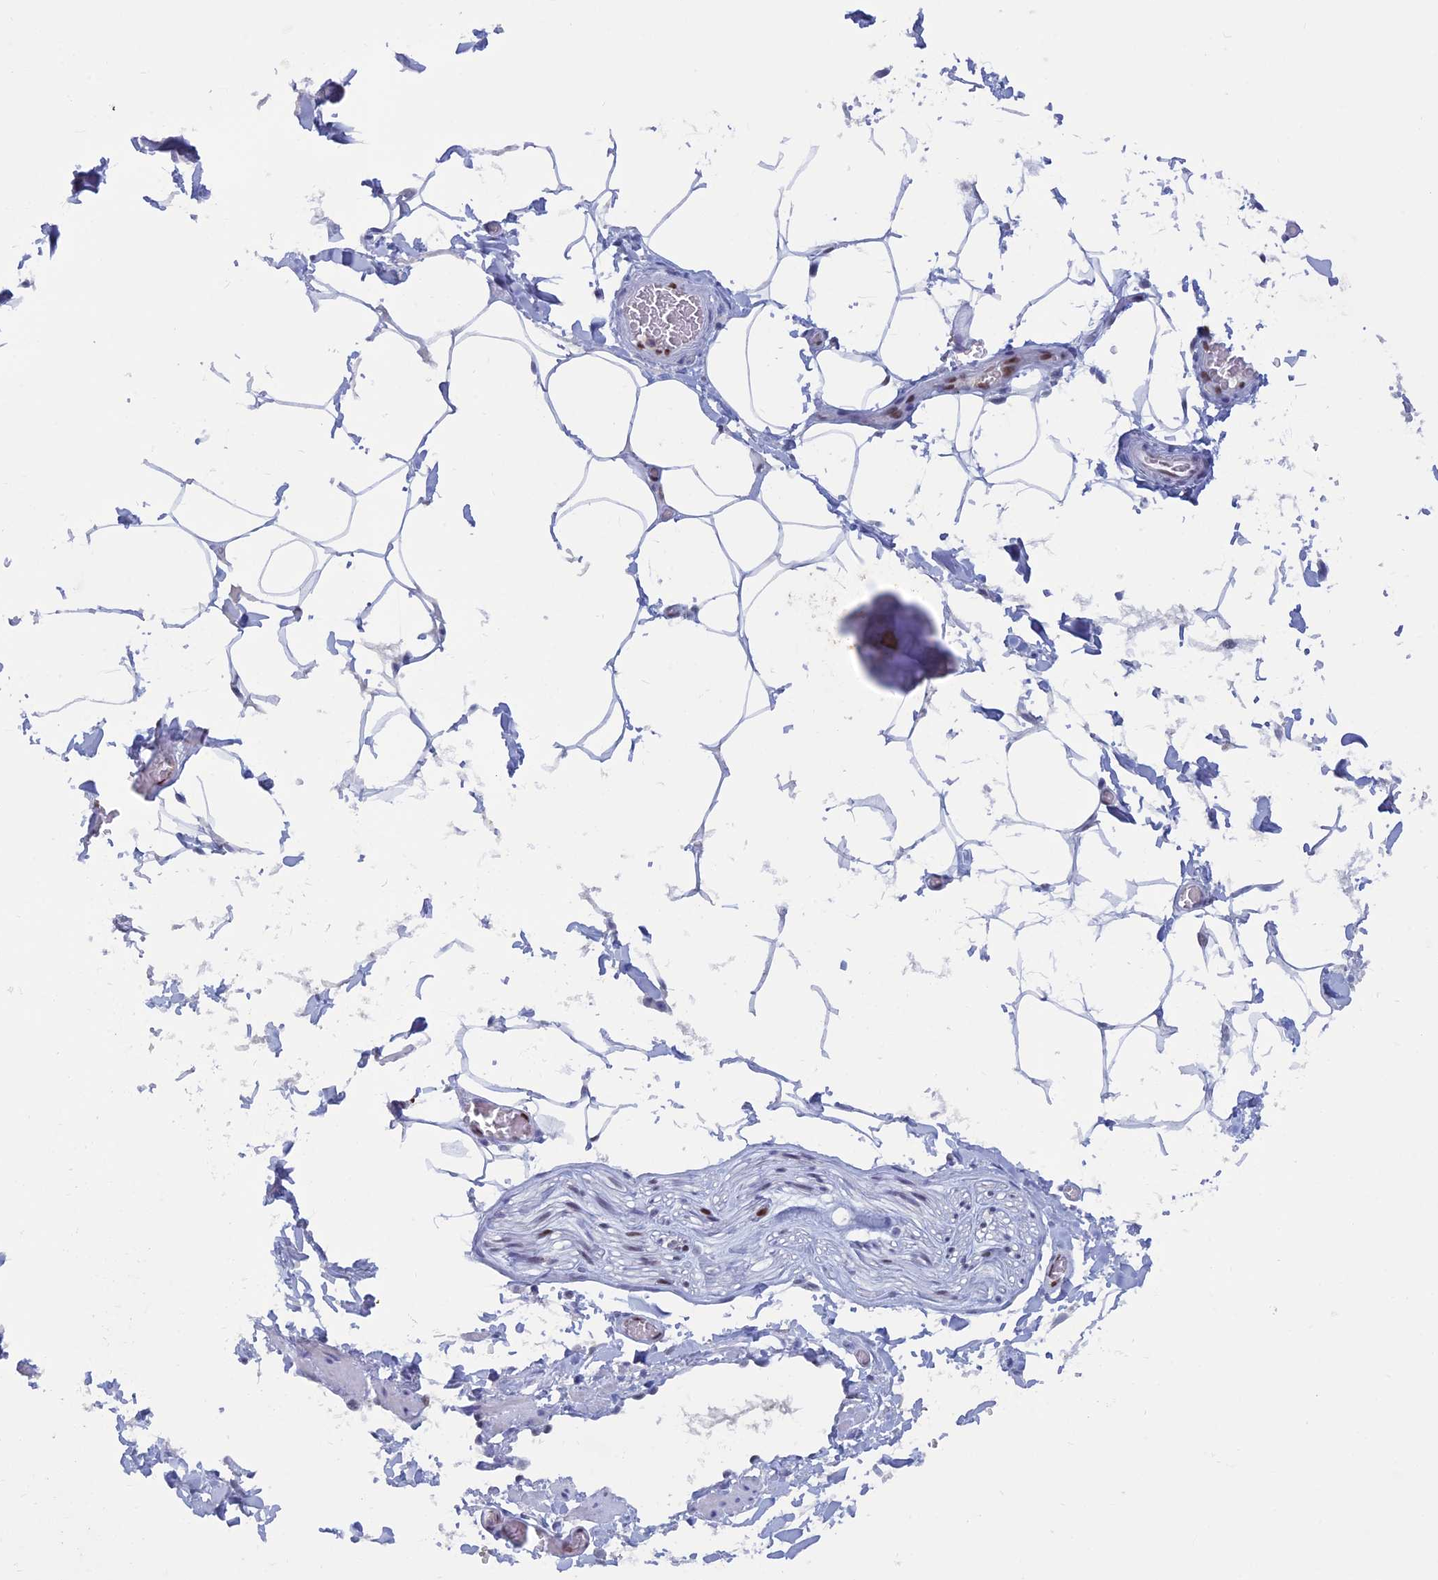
{"staining": {"intensity": "moderate", "quantity": "<25%", "location": "nuclear"}, "tissue": "adipose tissue", "cell_type": "Adipocytes", "image_type": "normal", "snomed": [{"axis": "morphology", "description": "Normal tissue, NOS"}, {"axis": "topography", "description": "Soft tissue"}, {"axis": "topography", "description": "Adipose tissue"}, {"axis": "topography", "description": "Vascular tissue"}, {"axis": "topography", "description": "Peripheral nerve tissue"}], "caption": "The image displays staining of benign adipose tissue, revealing moderate nuclear protein expression (brown color) within adipocytes.", "gene": "NOL4L", "patient": {"sex": "male", "age": 46}}